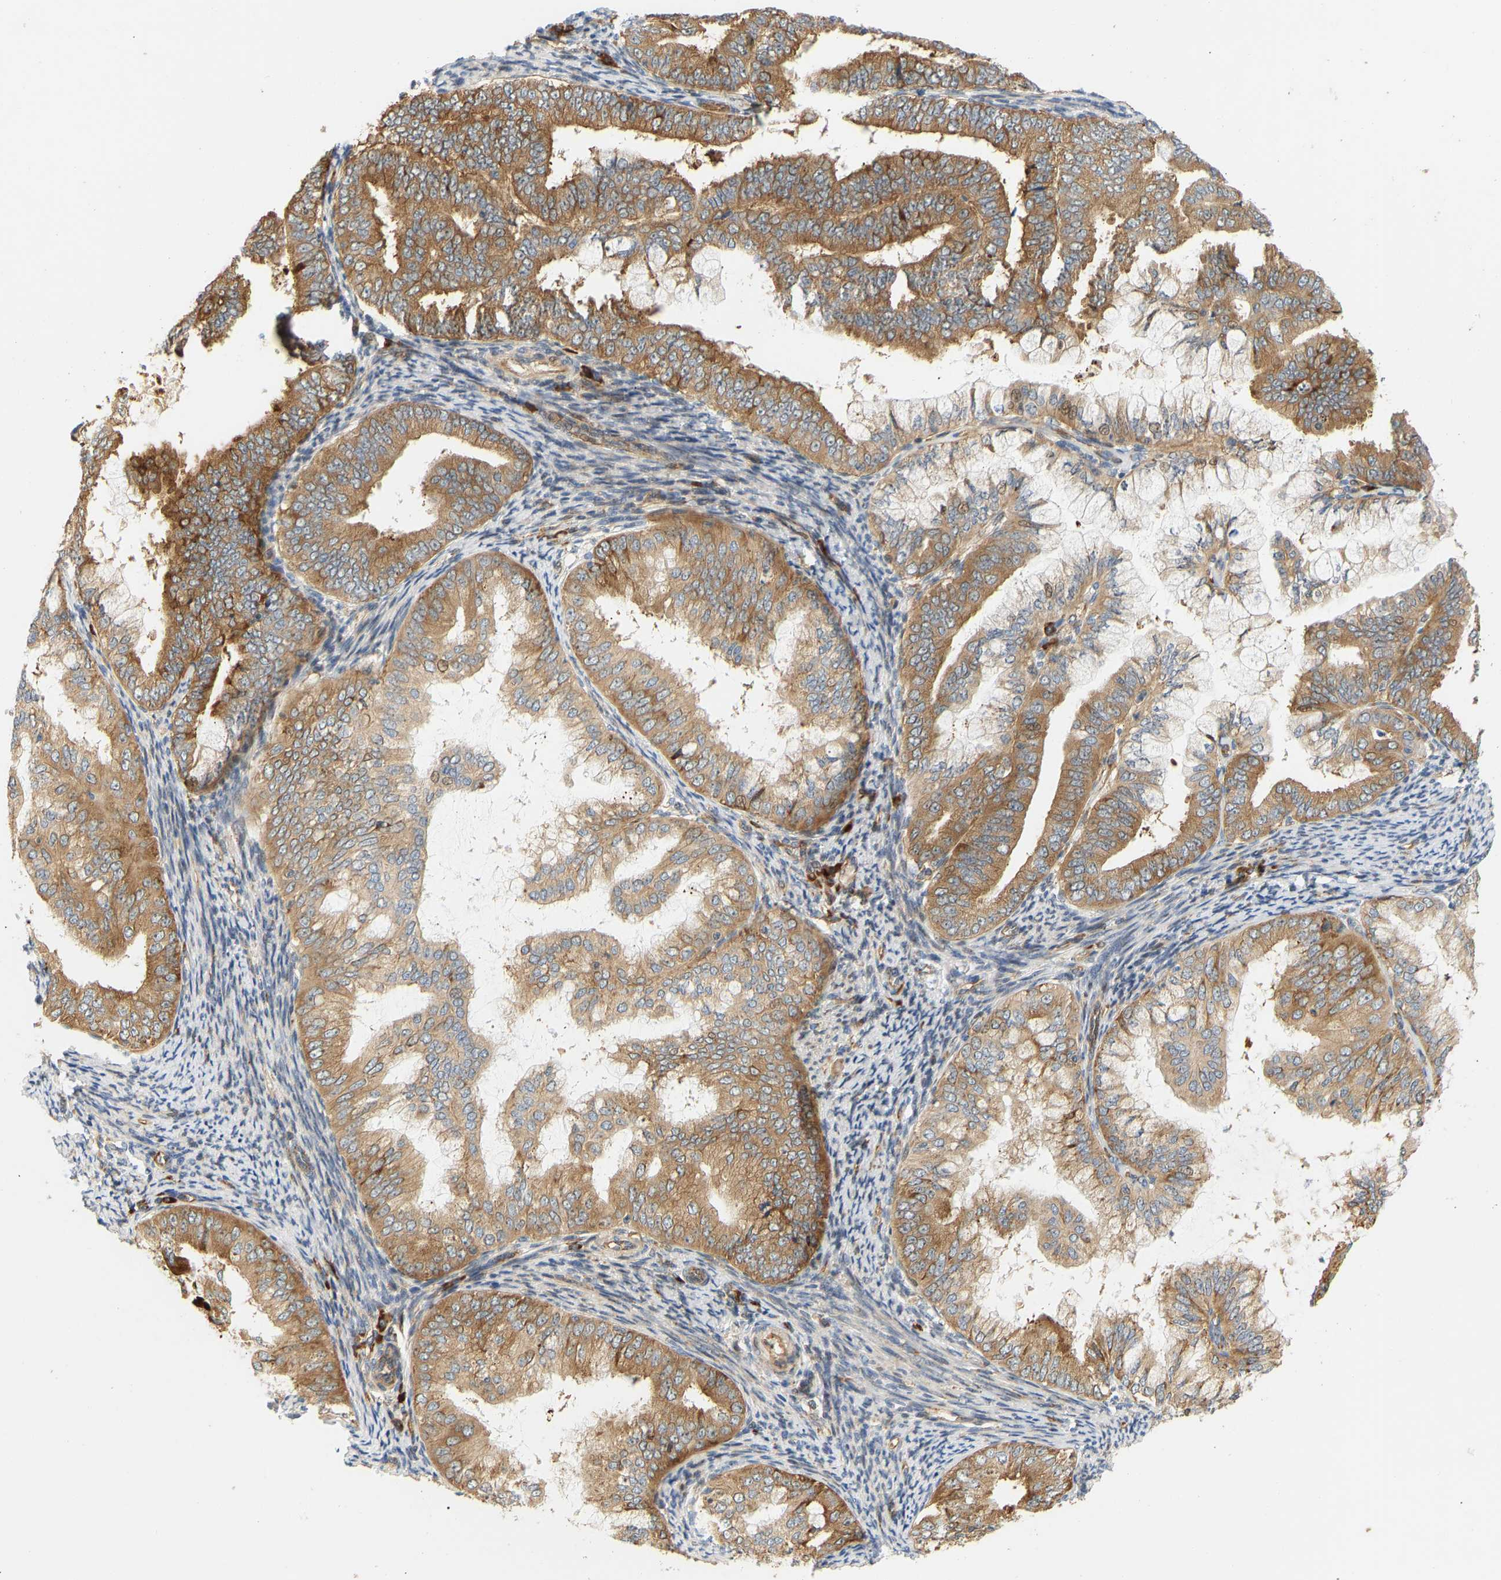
{"staining": {"intensity": "moderate", "quantity": ">75%", "location": "cytoplasmic/membranous"}, "tissue": "endometrial cancer", "cell_type": "Tumor cells", "image_type": "cancer", "snomed": [{"axis": "morphology", "description": "Adenocarcinoma, NOS"}, {"axis": "topography", "description": "Endometrium"}], "caption": "There is medium levels of moderate cytoplasmic/membranous positivity in tumor cells of endometrial cancer (adenocarcinoma), as demonstrated by immunohistochemical staining (brown color).", "gene": "RPS14", "patient": {"sex": "female", "age": 63}}